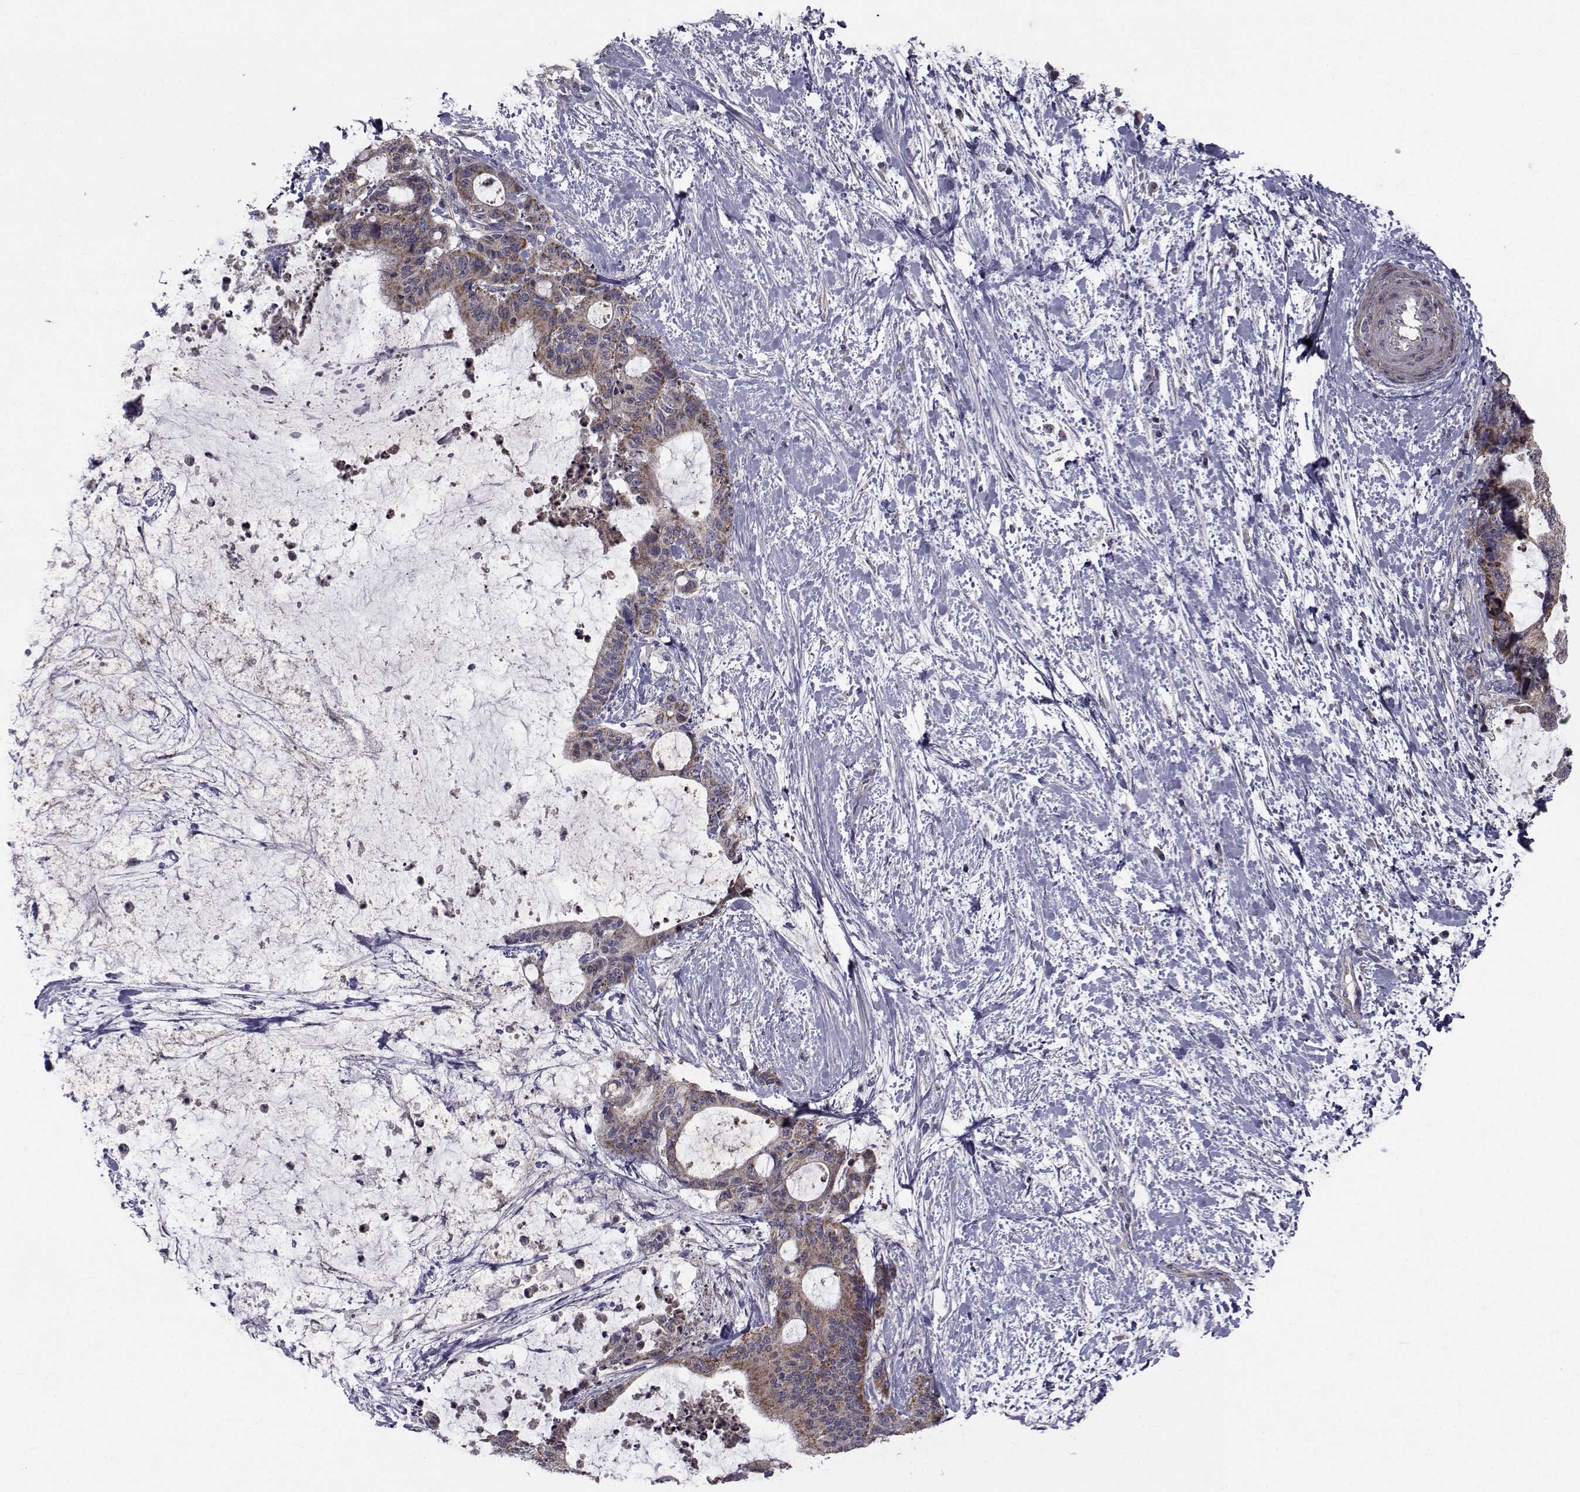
{"staining": {"intensity": "moderate", "quantity": "<25%", "location": "cytoplasmic/membranous"}, "tissue": "liver cancer", "cell_type": "Tumor cells", "image_type": "cancer", "snomed": [{"axis": "morphology", "description": "Cholangiocarcinoma"}, {"axis": "topography", "description": "Liver"}], "caption": "Cholangiocarcinoma (liver) stained with a brown dye exhibits moderate cytoplasmic/membranous positive positivity in approximately <25% of tumor cells.", "gene": "CFAP74", "patient": {"sex": "female", "age": 73}}